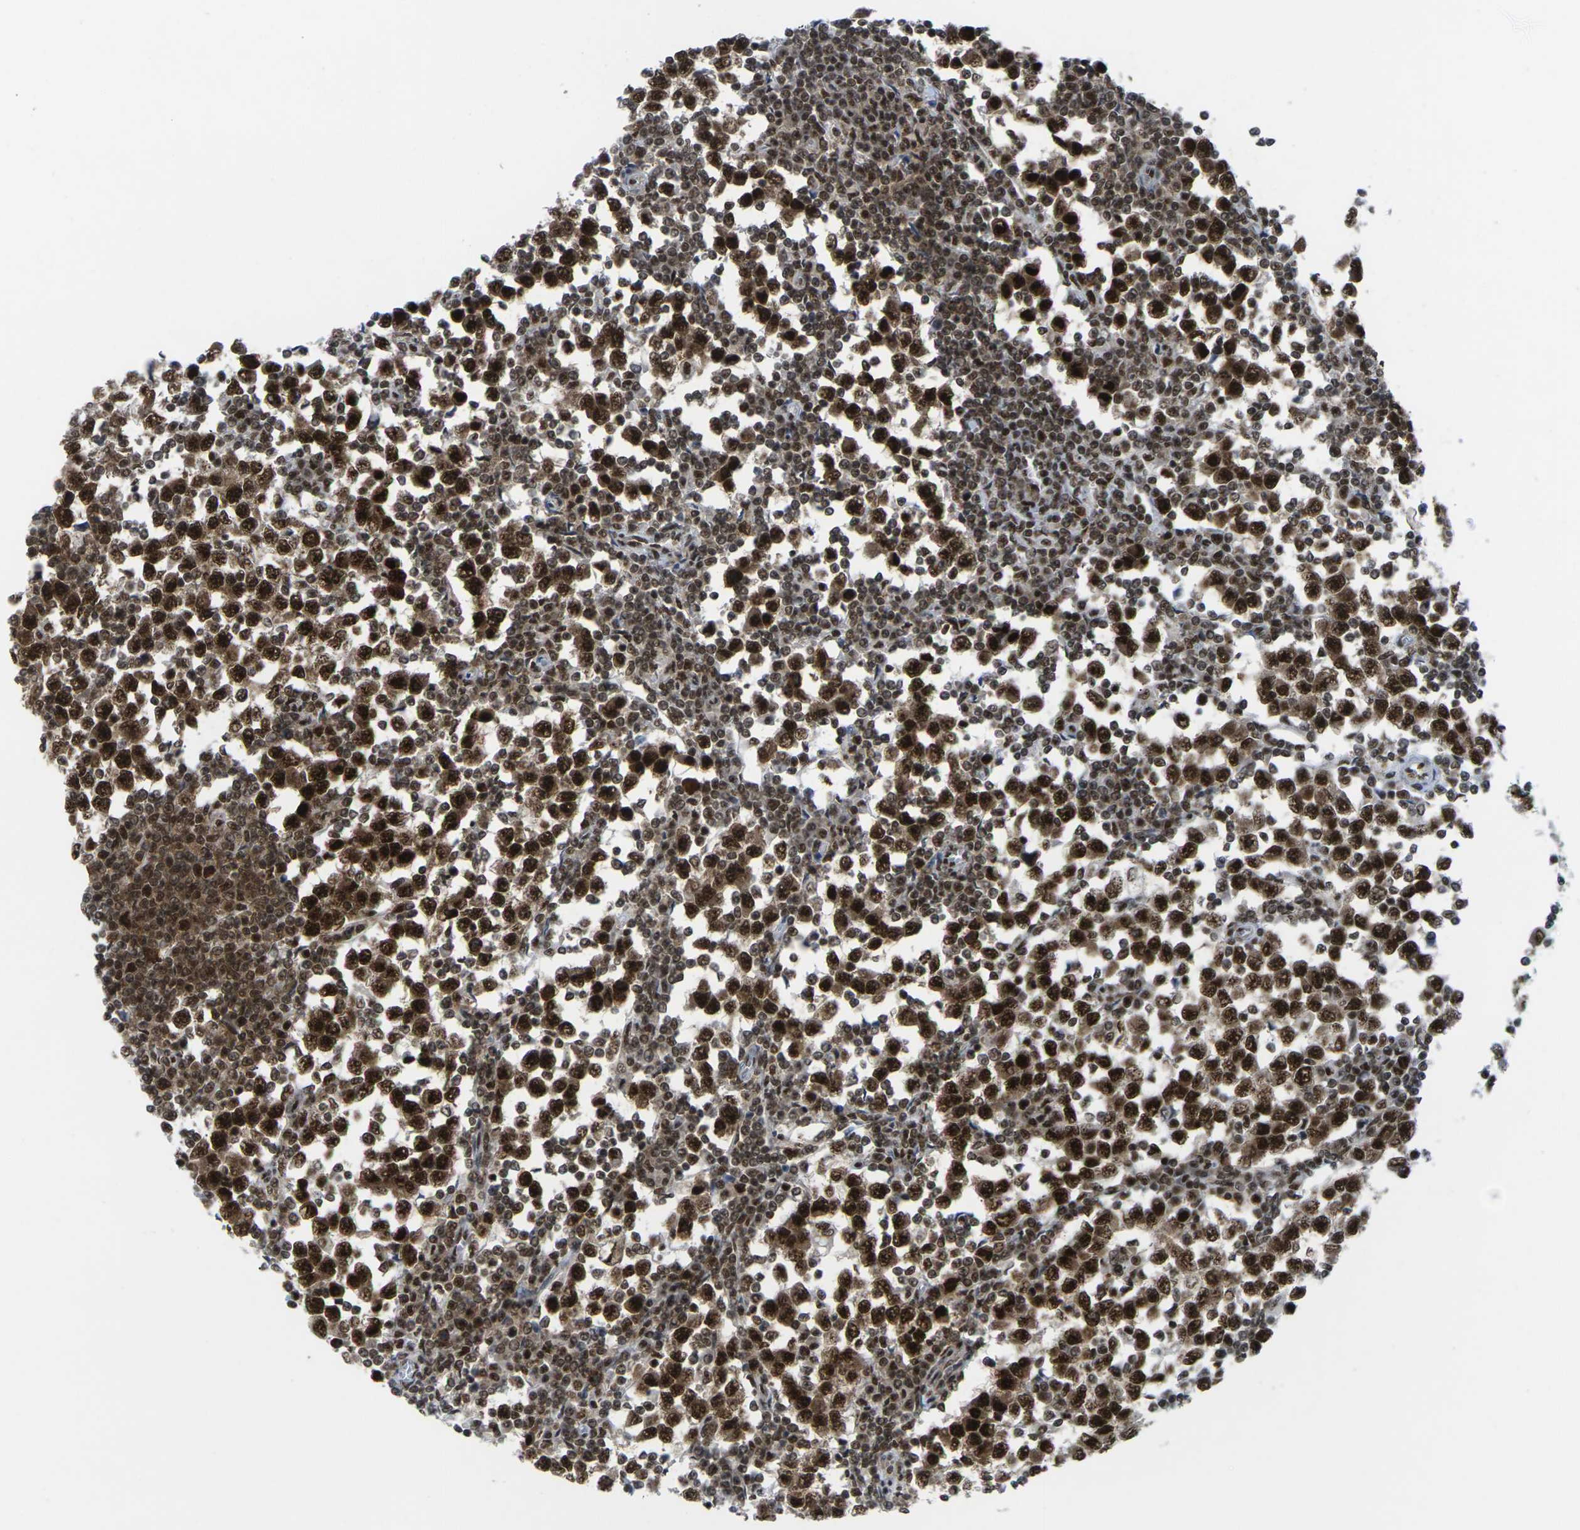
{"staining": {"intensity": "strong", "quantity": ">75%", "location": "cytoplasmic/membranous,nuclear"}, "tissue": "testis cancer", "cell_type": "Tumor cells", "image_type": "cancer", "snomed": [{"axis": "morphology", "description": "Seminoma, NOS"}, {"axis": "topography", "description": "Testis"}], "caption": "About >75% of tumor cells in testis seminoma show strong cytoplasmic/membranous and nuclear protein expression as visualized by brown immunohistochemical staining.", "gene": "MAGOH", "patient": {"sex": "male", "age": 65}}